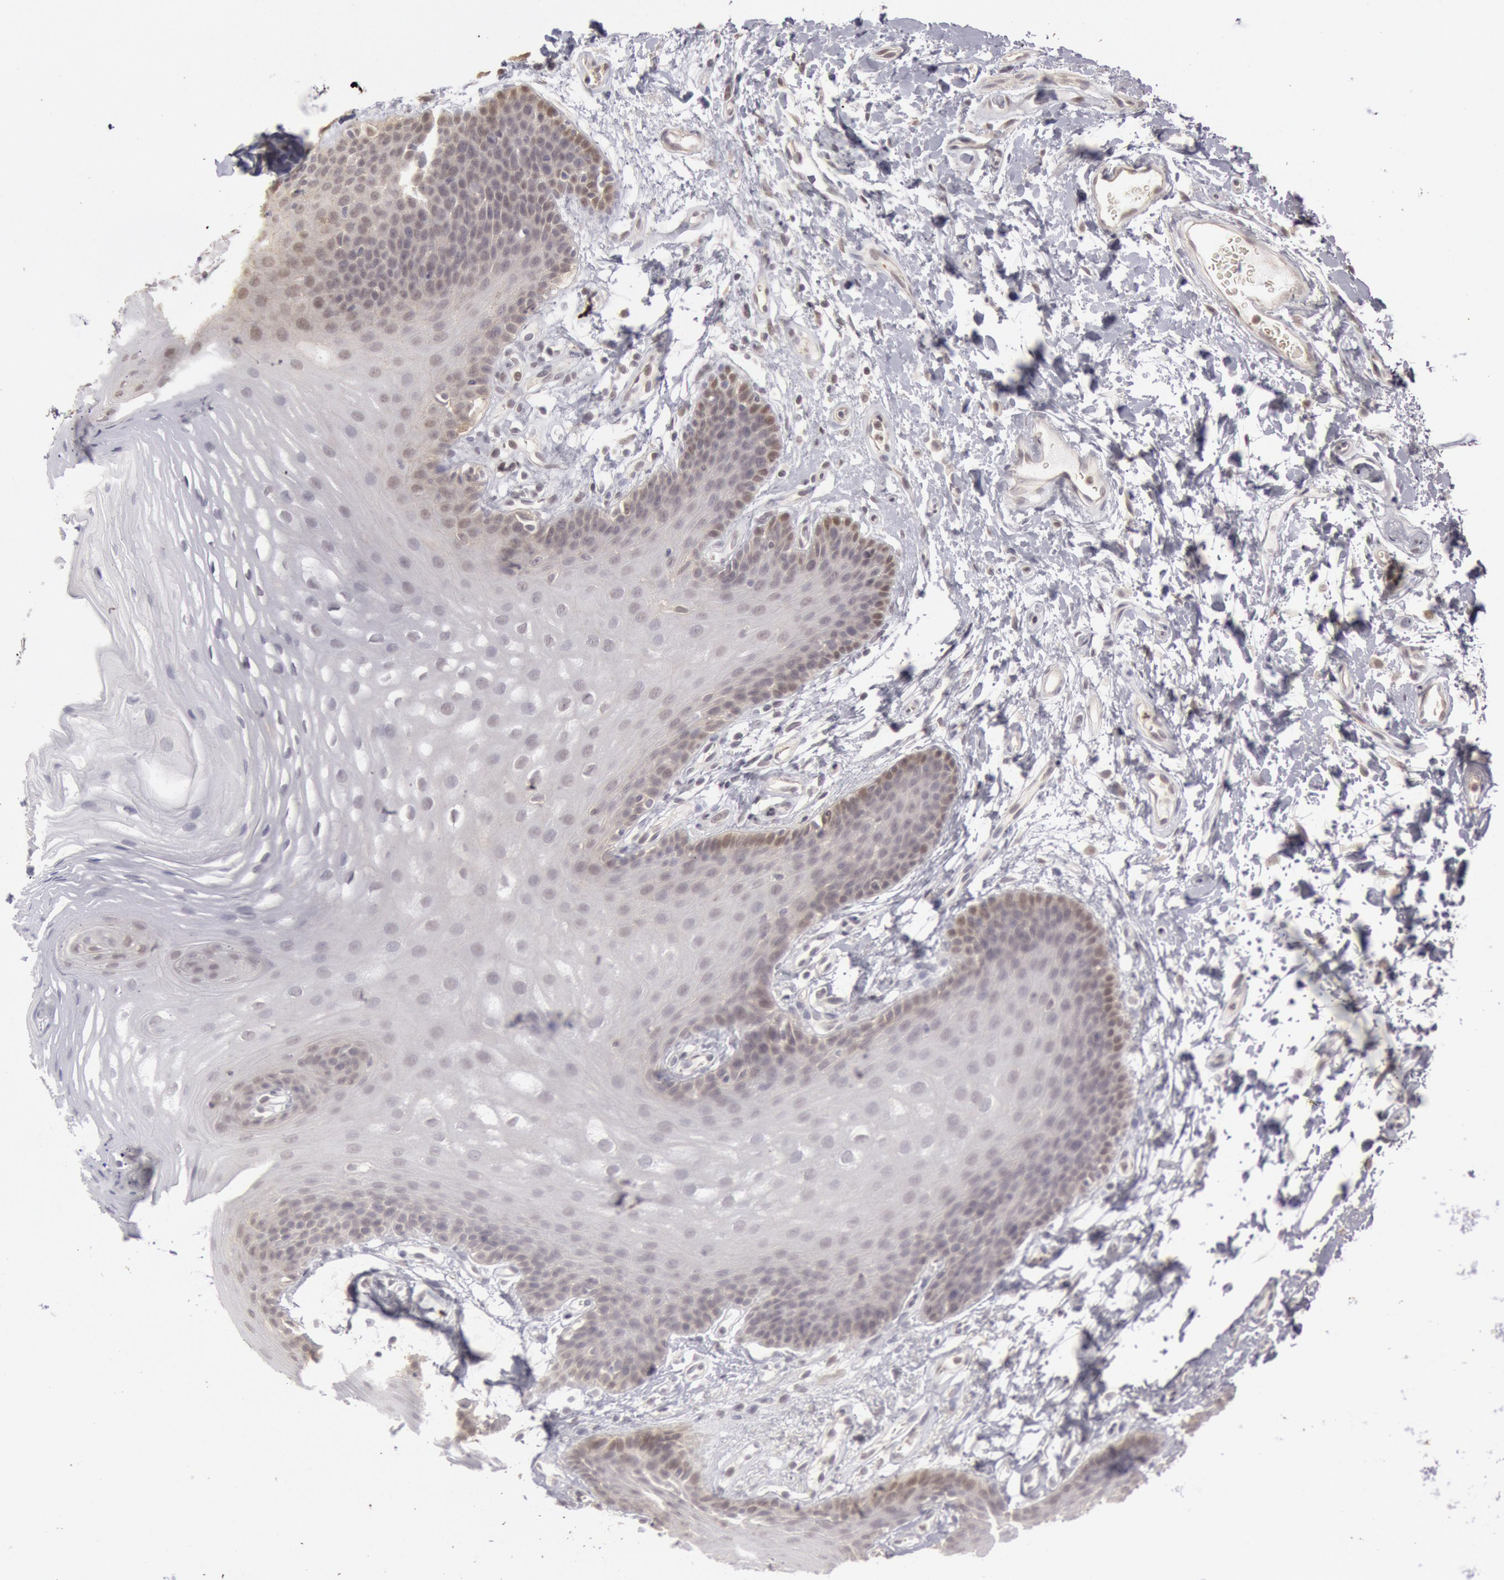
{"staining": {"intensity": "negative", "quantity": "none", "location": "none"}, "tissue": "oral mucosa", "cell_type": "Squamous epithelial cells", "image_type": "normal", "snomed": [{"axis": "morphology", "description": "Normal tissue, NOS"}, {"axis": "topography", "description": "Oral tissue"}], "caption": "IHC photomicrograph of unremarkable oral mucosa: human oral mucosa stained with DAB (3,3'-diaminobenzidine) displays no significant protein expression in squamous epithelial cells. The staining is performed using DAB (3,3'-diaminobenzidine) brown chromogen with nuclei counter-stained in using hematoxylin.", "gene": "RIMBP3B", "patient": {"sex": "male", "age": 62}}